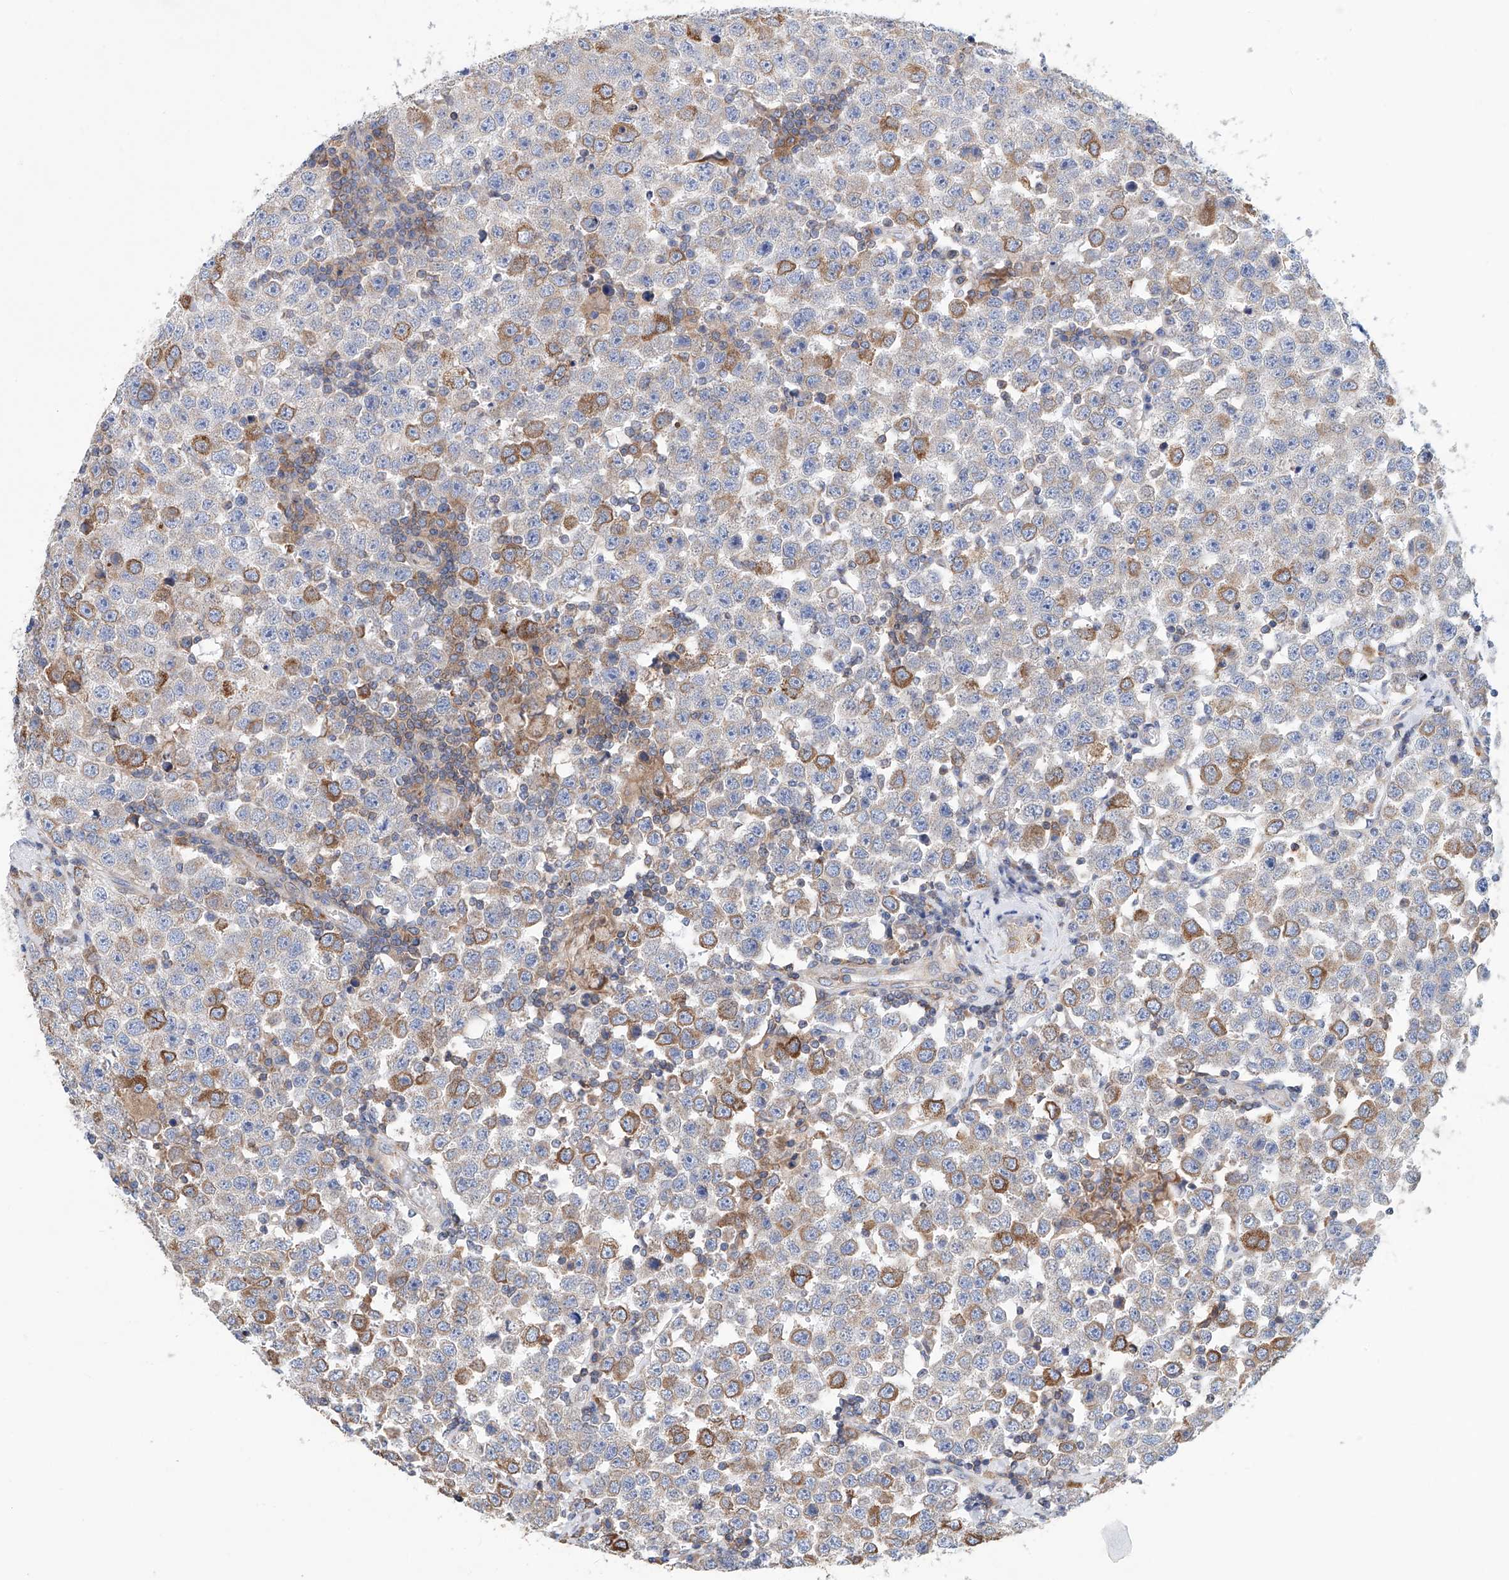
{"staining": {"intensity": "moderate", "quantity": "<25%", "location": "cytoplasmic/membranous"}, "tissue": "testis cancer", "cell_type": "Tumor cells", "image_type": "cancer", "snomed": [{"axis": "morphology", "description": "Seminoma, NOS"}, {"axis": "topography", "description": "Testis"}], "caption": "Immunohistochemical staining of testis seminoma displays moderate cytoplasmic/membranous protein positivity in about <25% of tumor cells.", "gene": "MAD2L1", "patient": {"sex": "male", "age": 28}}